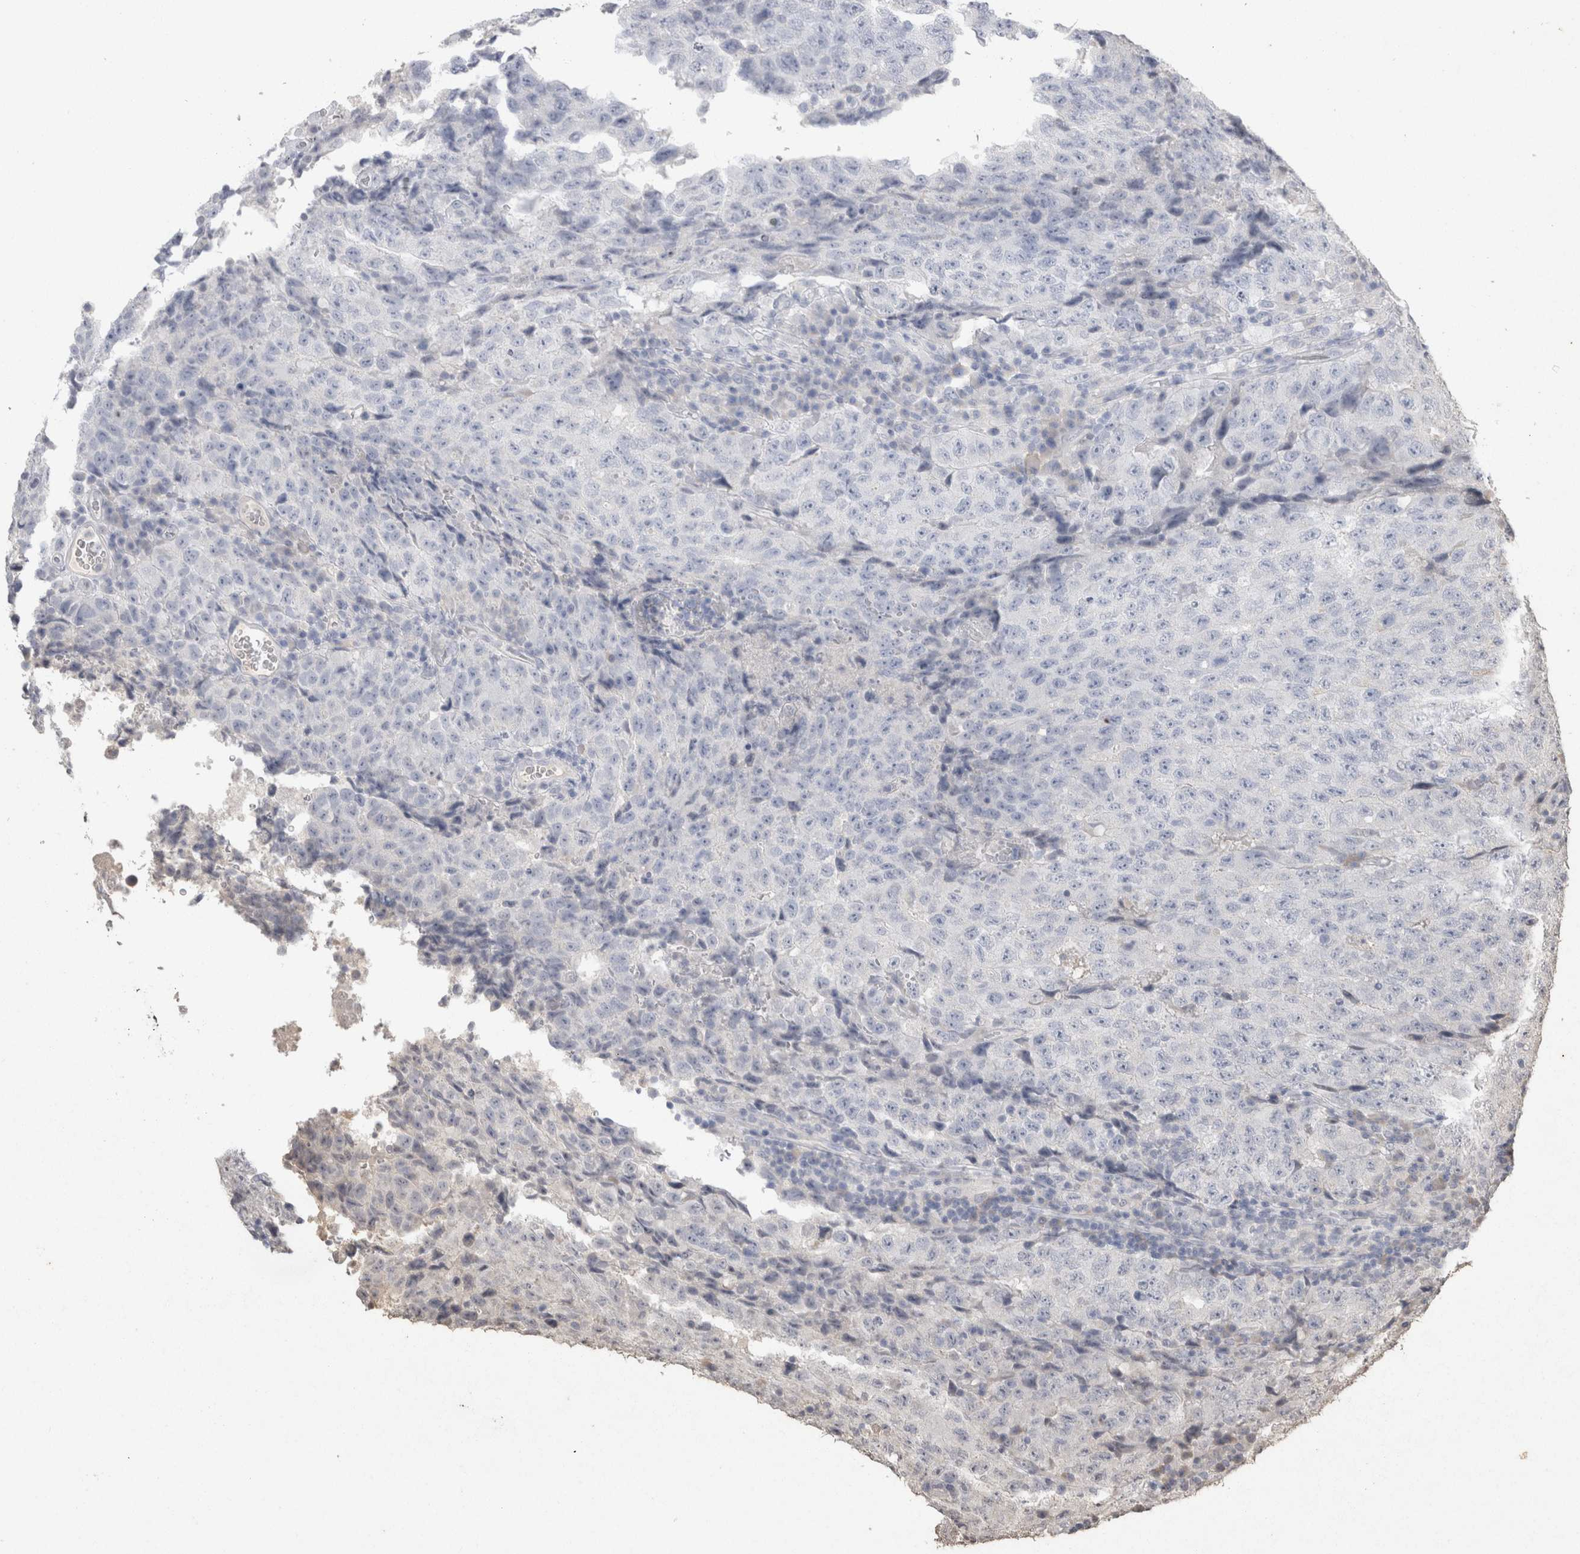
{"staining": {"intensity": "negative", "quantity": "none", "location": "none"}, "tissue": "testis cancer", "cell_type": "Tumor cells", "image_type": "cancer", "snomed": [{"axis": "morphology", "description": "Necrosis, NOS"}, {"axis": "morphology", "description": "Carcinoma, Embryonal, NOS"}, {"axis": "topography", "description": "Testis"}], "caption": "IHC photomicrograph of neoplastic tissue: testis embryonal carcinoma stained with DAB exhibits no significant protein positivity in tumor cells.", "gene": "NAALADL2", "patient": {"sex": "male", "age": 19}}